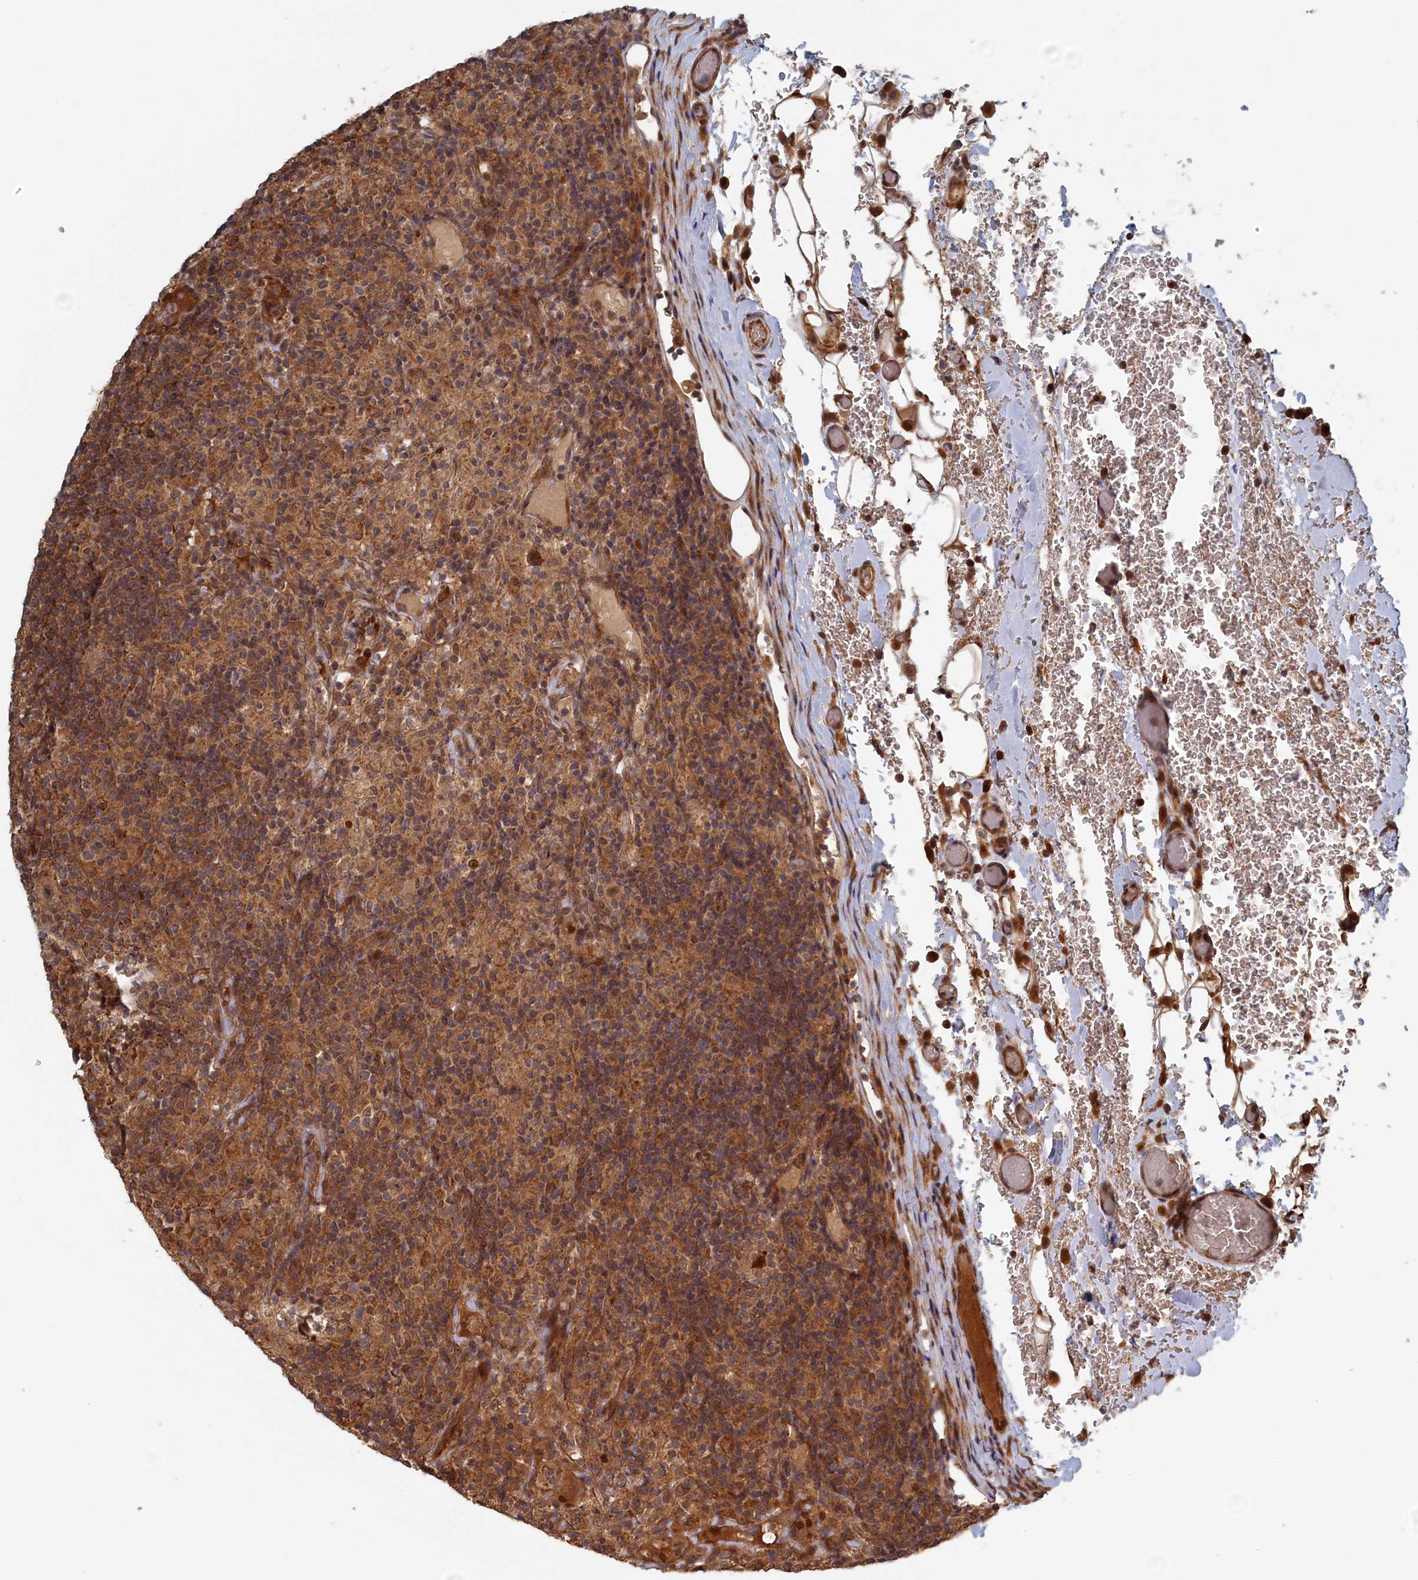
{"staining": {"intensity": "moderate", "quantity": ">75%", "location": "cytoplasmic/membranous,nuclear"}, "tissue": "lymphoma", "cell_type": "Tumor cells", "image_type": "cancer", "snomed": [{"axis": "morphology", "description": "Hodgkin's disease, NOS"}, {"axis": "topography", "description": "Lymph node"}], "caption": "DAB immunohistochemical staining of human lymphoma shows moderate cytoplasmic/membranous and nuclear protein staining in about >75% of tumor cells.", "gene": "ELOVL6", "patient": {"sex": "male", "age": 70}}